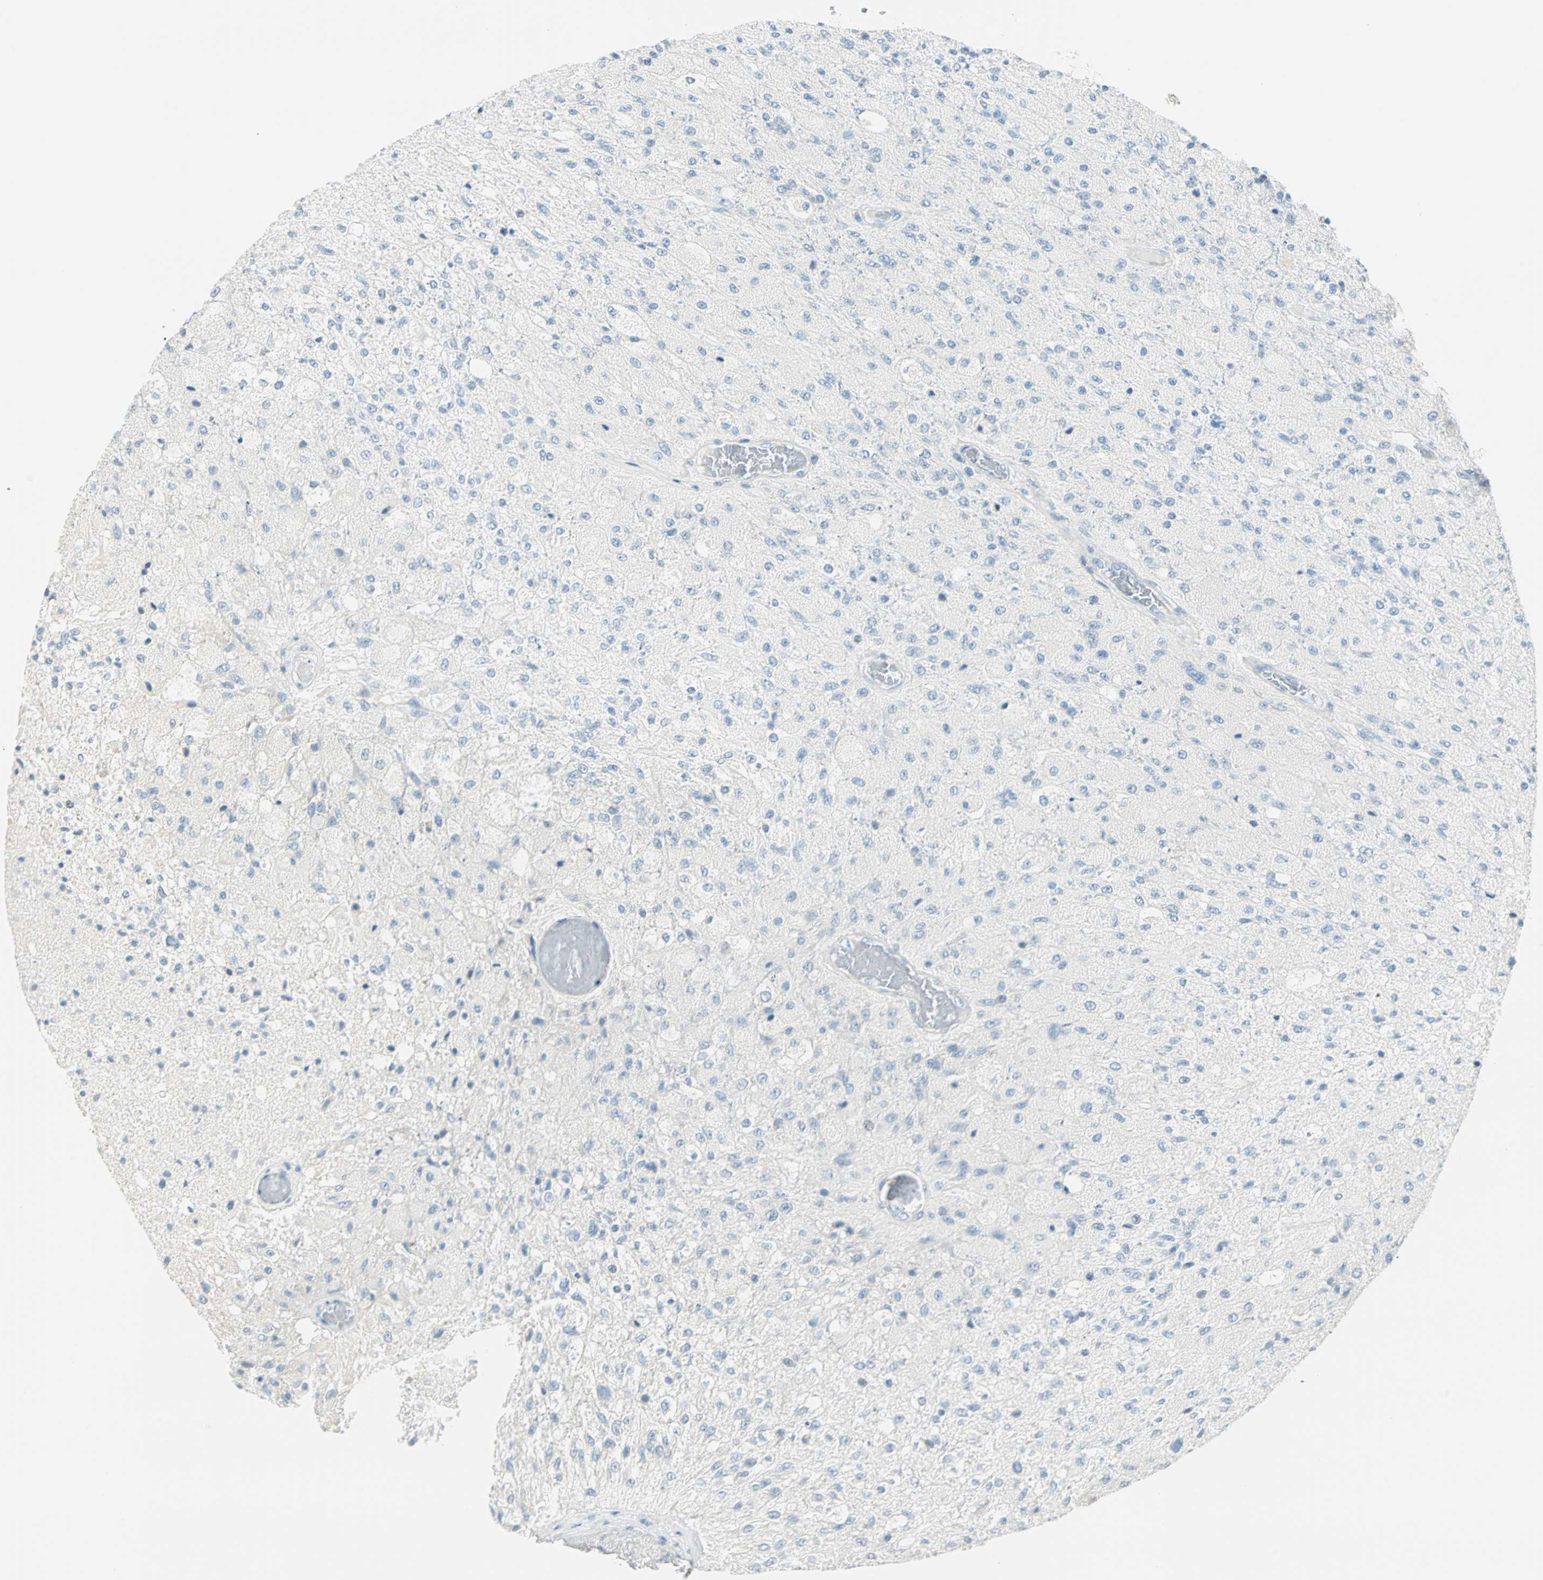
{"staining": {"intensity": "negative", "quantity": "none", "location": "none"}, "tissue": "glioma", "cell_type": "Tumor cells", "image_type": "cancer", "snomed": [{"axis": "morphology", "description": "Normal tissue, NOS"}, {"axis": "morphology", "description": "Glioma, malignant, High grade"}, {"axis": "topography", "description": "Cerebral cortex"}], "caption": "Glioma was stained to show a protein in brown. There is no significant positivity in tumor cells.", "gene": "MLLT10", "patient": {"sex": "male", "age": 77}}